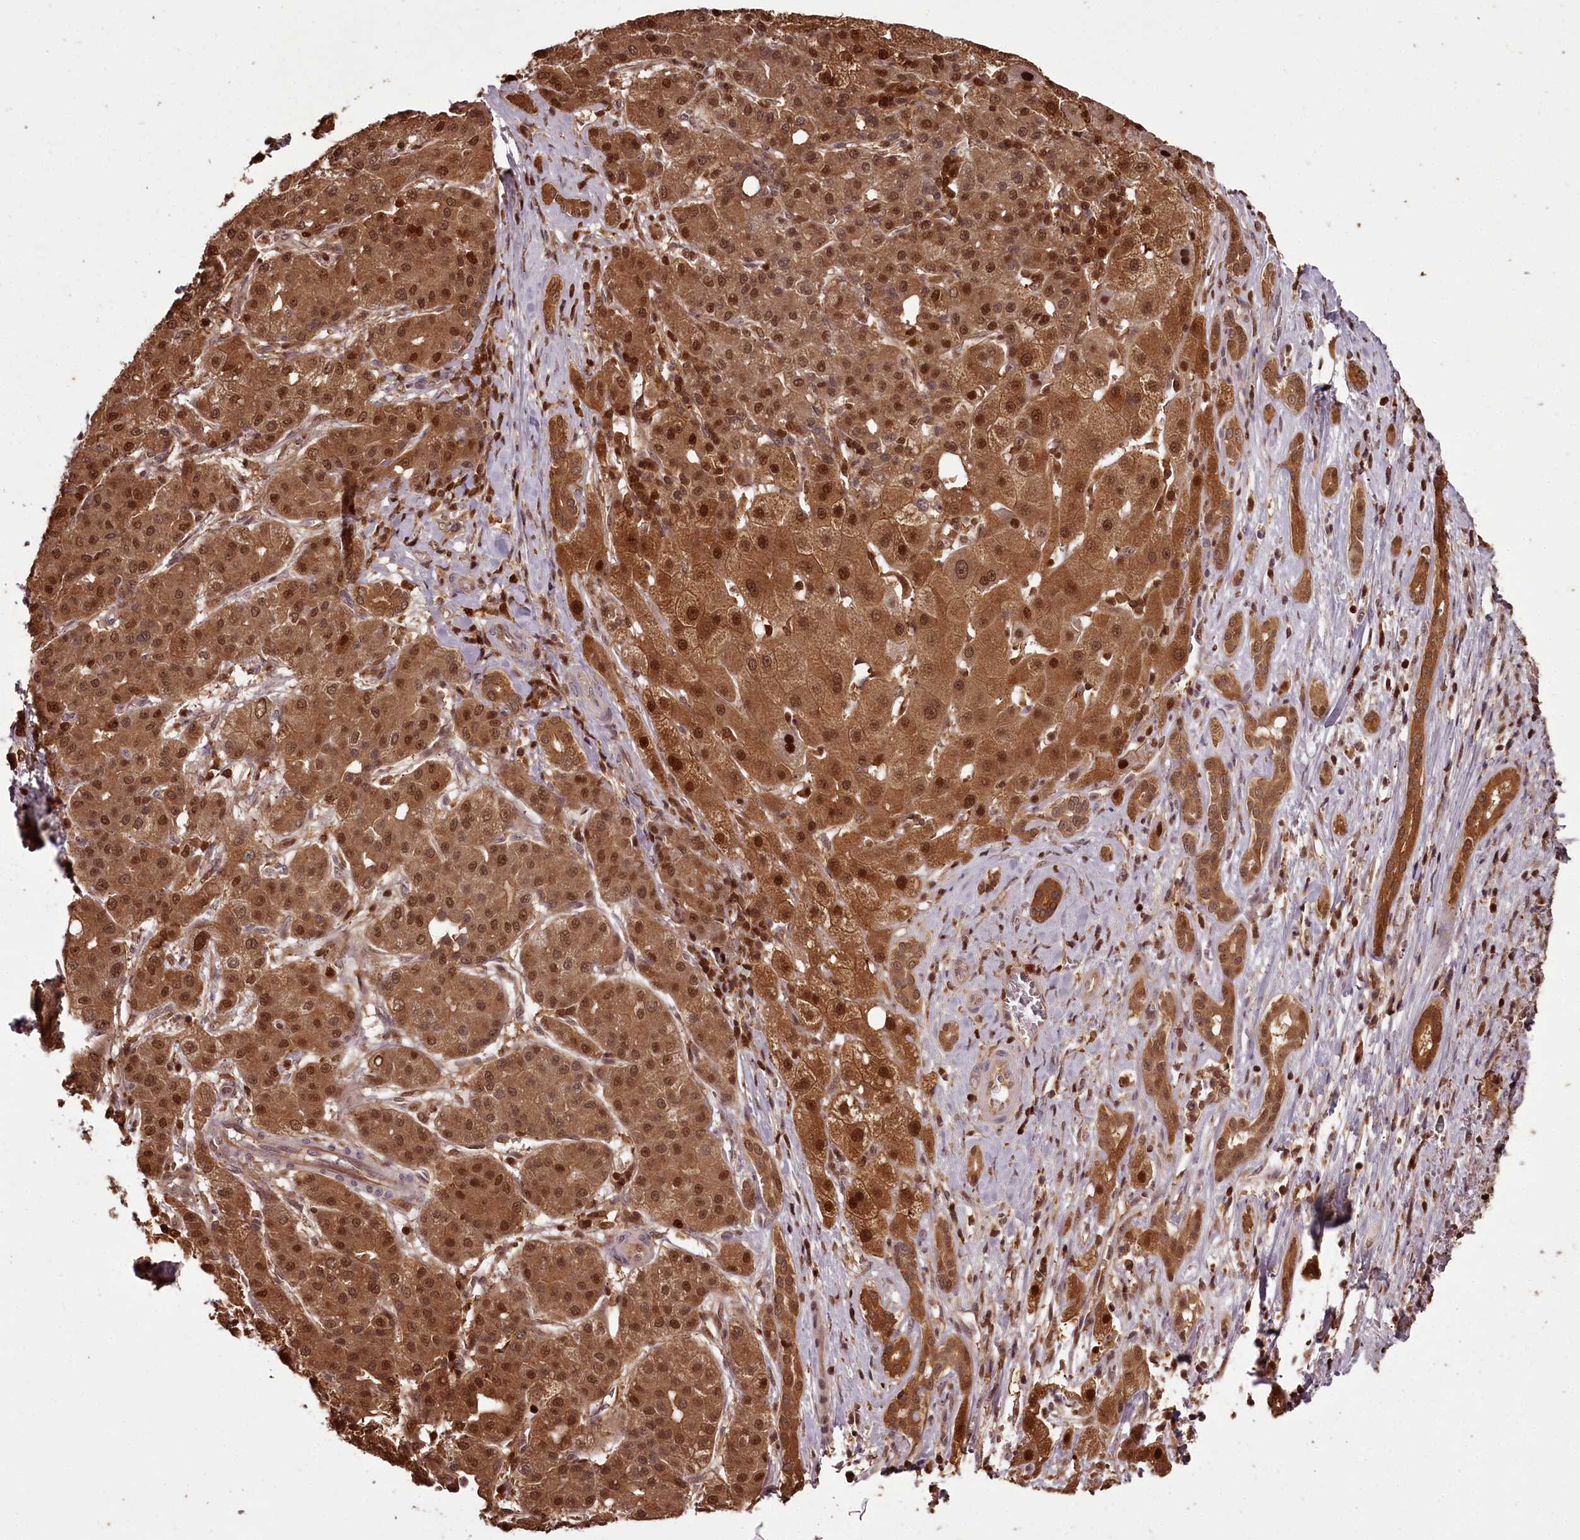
{"staining": {"intensity": "moderate", "quantity": ">75%", "location": "cytoplasmic/membranous,nuclear"}, "tissue": "liver cancer", "cell_type": "Tumor cells", "image_type": "cancer", "snomed": [{"axis": "morphology", "description": "Carcinoma, Hepatocellular, NOS"}, {"axis": "topography", "description": "Liver"}], "caption": "Immunohistochemistry (IHC) micrograph of neoplastic tissue: human liver hepatocellular carcinoma stained using immunohistochemistry reveals medium levels of moderate protein expression localized specifically in the cytoplasmic/membranous and nuclear of tumor cells, appearing as a cytoplasmic/membranous and nuclear brown color.", "gene": "NPRL2", "patient": {"sex": "male", "age": 65}}